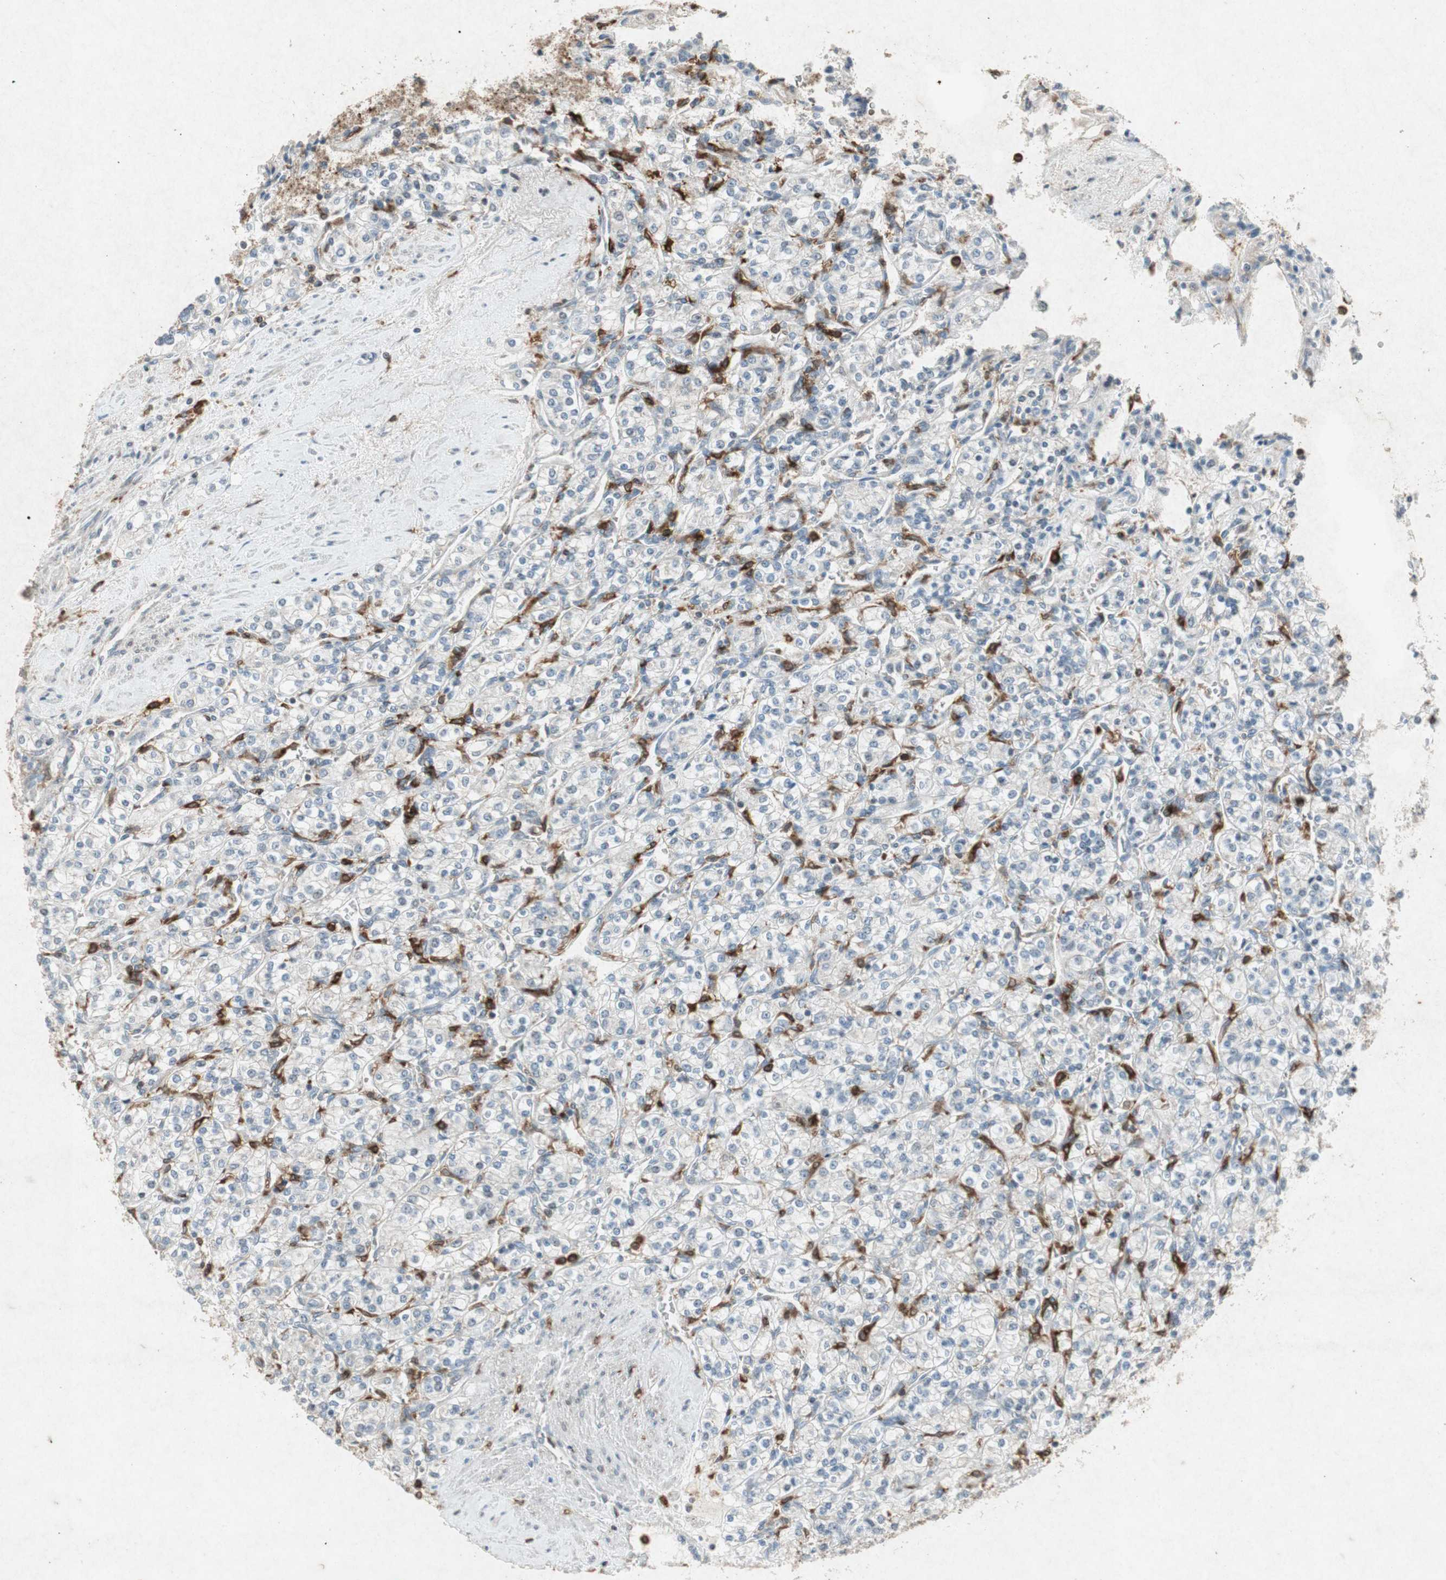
{"staining": {"intensity": "negative", "quantity": "none", "location": "none"}, "tissue": "renal cancer", "cell_type": "Tumor cells", "image_type": "cancer", "snomed": [{"axis": "morphology", "description": "Adenocarcinoma, NOS"}, {"axis": "topography", "description": "Kidney"}], "caption": "IHC micrograph of neoplastic tissue: adenocarcinoma (renal) stained with DAB (3,3'-diaminobenzidine) reveals no significant protein staining in tumor cells.", "gene": "TYROBP", "patient": {"sex": "male", "age": 77}}